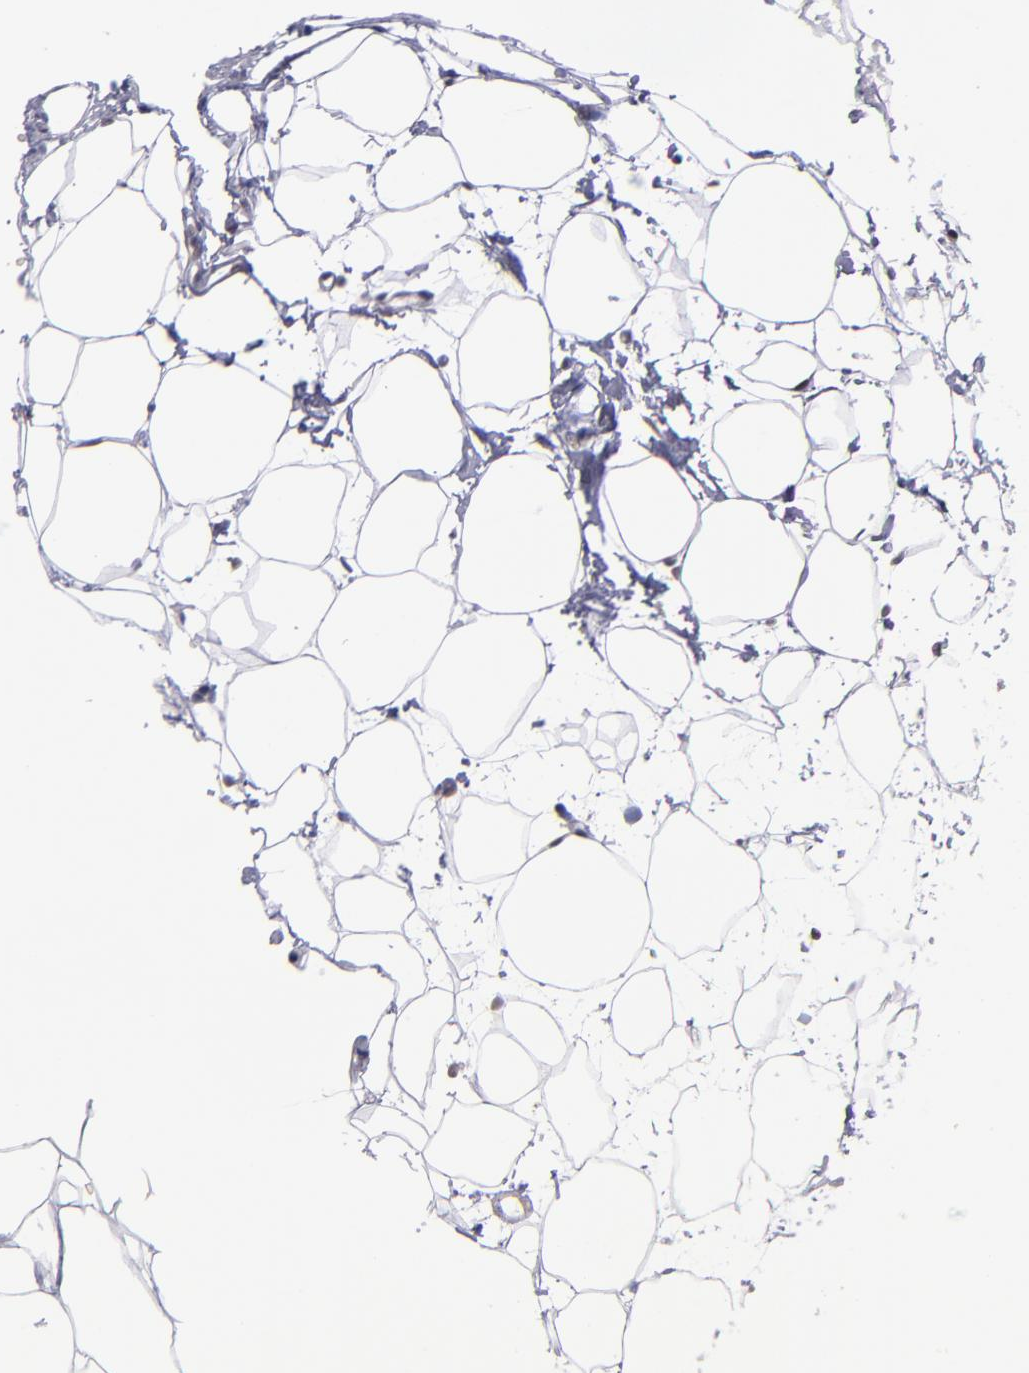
{"staining": {"intensity": "moderate", "quantity": "<25%", "location": "nuclear"}, "tissue": "adipose tissue", "cell_type": "Adipocytes", "image_type": "normal", "snomed": [{"axis": "morphology", "description": "Normal tissue, NOS"}, {"axis": "topography", "description": "Breast"}], "caption": "Adipose tissue stained with DAB IHC reveals low levels of moderate nuclear positivity in about <25% of adipocytes.", "gene": "EP300", "patient": {"sex": "female", "age": 22}}